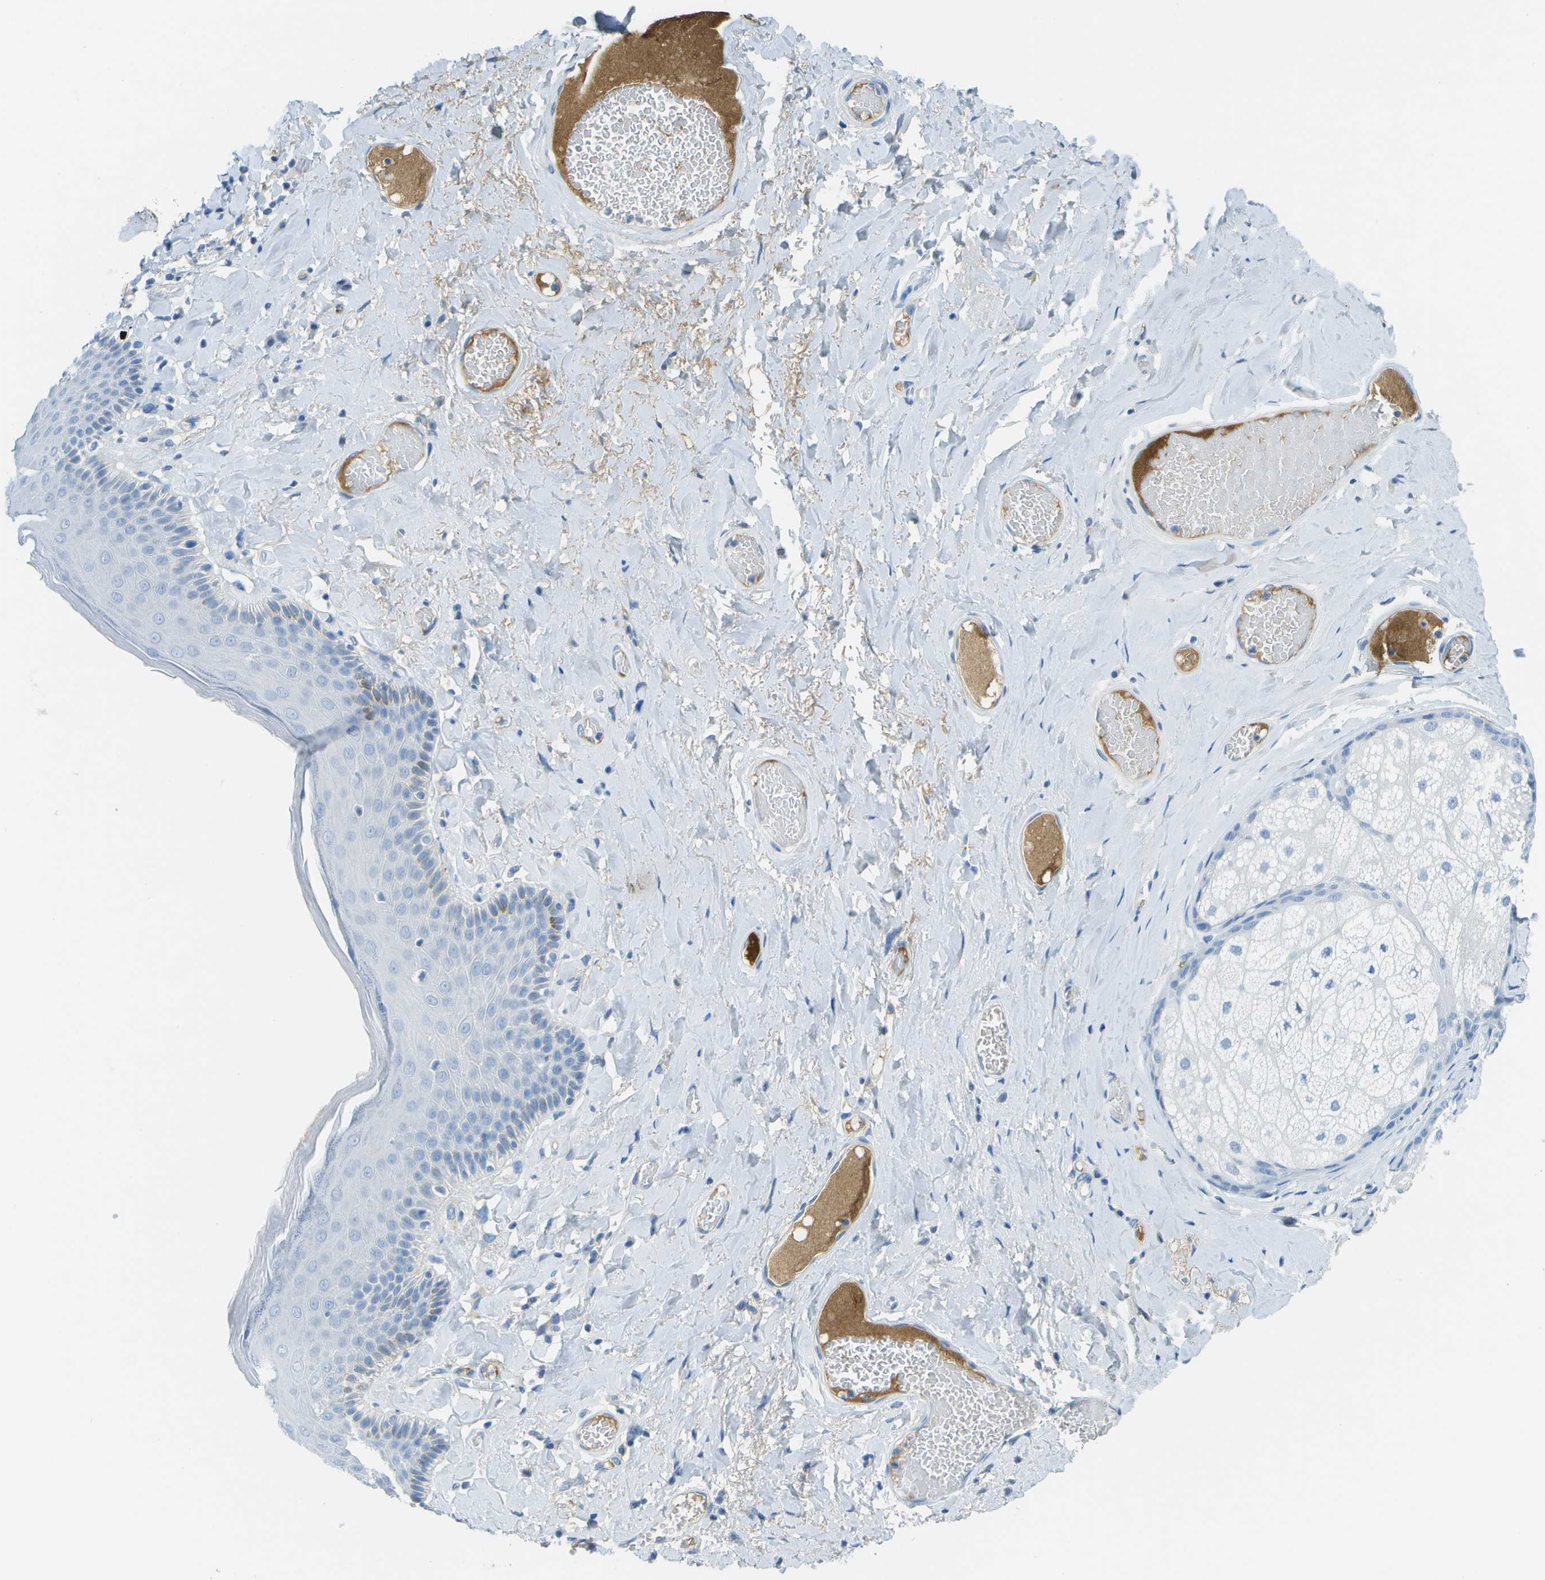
{"staining": {"intensity": "negative", "quantity": "none", "location": "none"}, "tissue": "skin", "cell_type": "Epidermal cells", "image_type": "normal", "snomed": [{"axis": "morphology", "description": "Normal tissue, NOS"}, {"axis": "topography", "description": "Anal"}], "caption": "An immunohistochemistry histopathology image of benign skin is shown. There is no staining in epidermal cells of skin.", "gene": "C1S", "patient": {"sex": "male", "age": 69}}